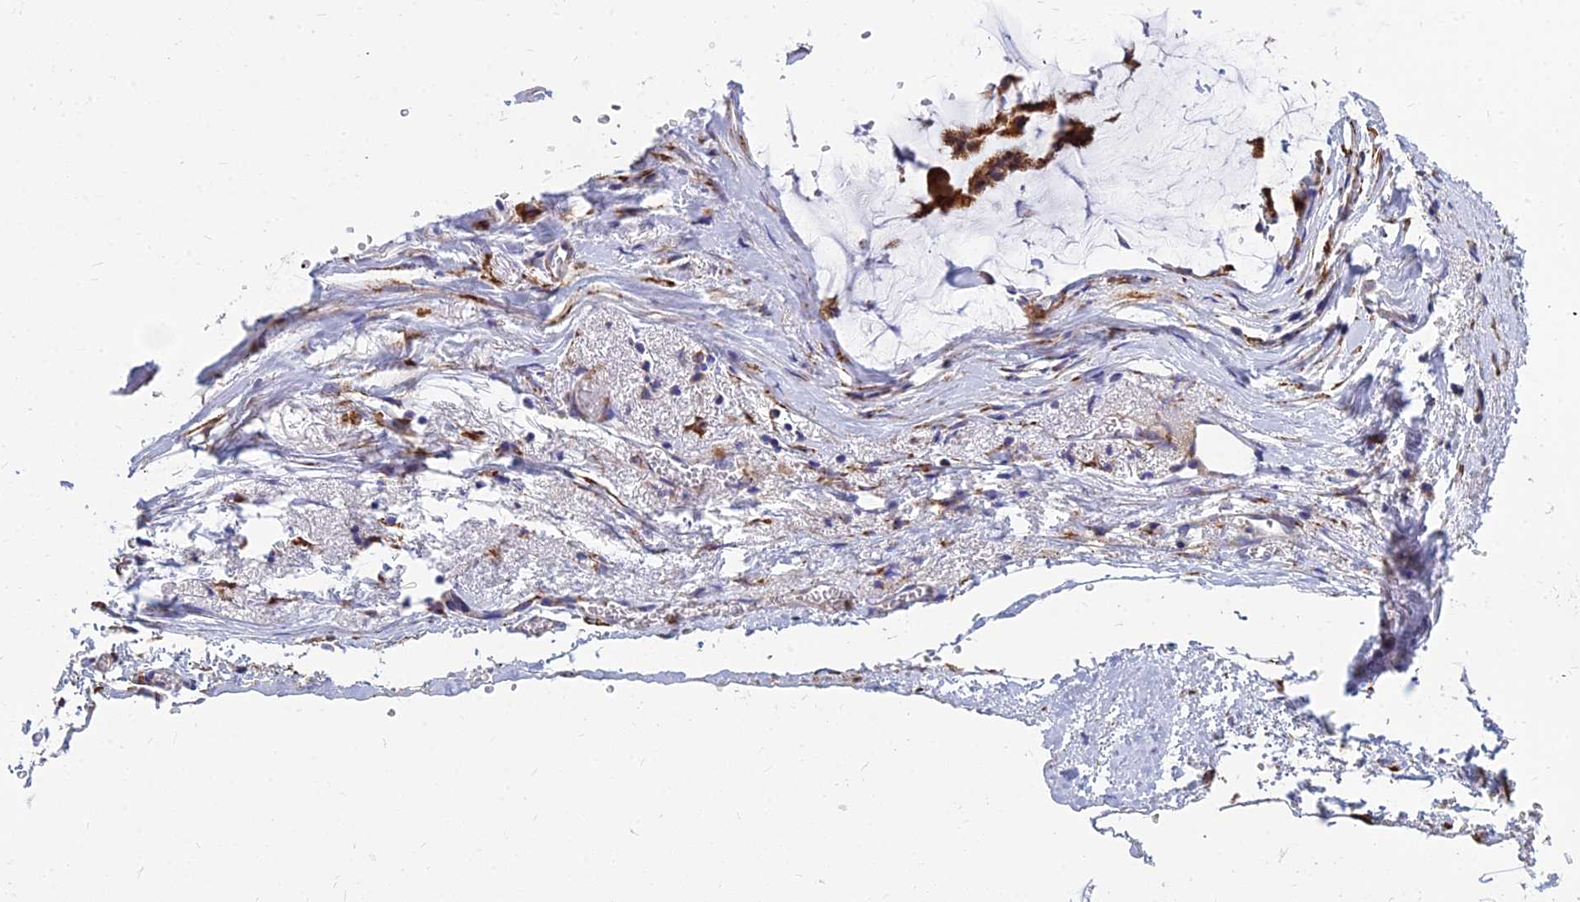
{"staining": {"intensity": "strong", "quantity": ">75%", "location": "cytoplasmic/membranous"}, "tissue": "ovarian cancer", "cell_type": "Tumor cells", "image_type": "cancer", "snomed": [{"axis": "morphology", "description": "Cystadenocarcinoma, mucinous, NOS"}, {"axis": "topography", "description": "Ovary"}], "caption": "Immunohistochemical staining of ovarian mucinous cystadenocarcinoma demonstrates strong cytoplasmic/membranous protein positivity in approximately >75% of tumor cells. (Stains: DAB in brown, nuclei in blue, Microscopy: brightfield microscopy at high magnification).", "gene": "CCT6B", "patient": {"sex": "female", "age": 73}}